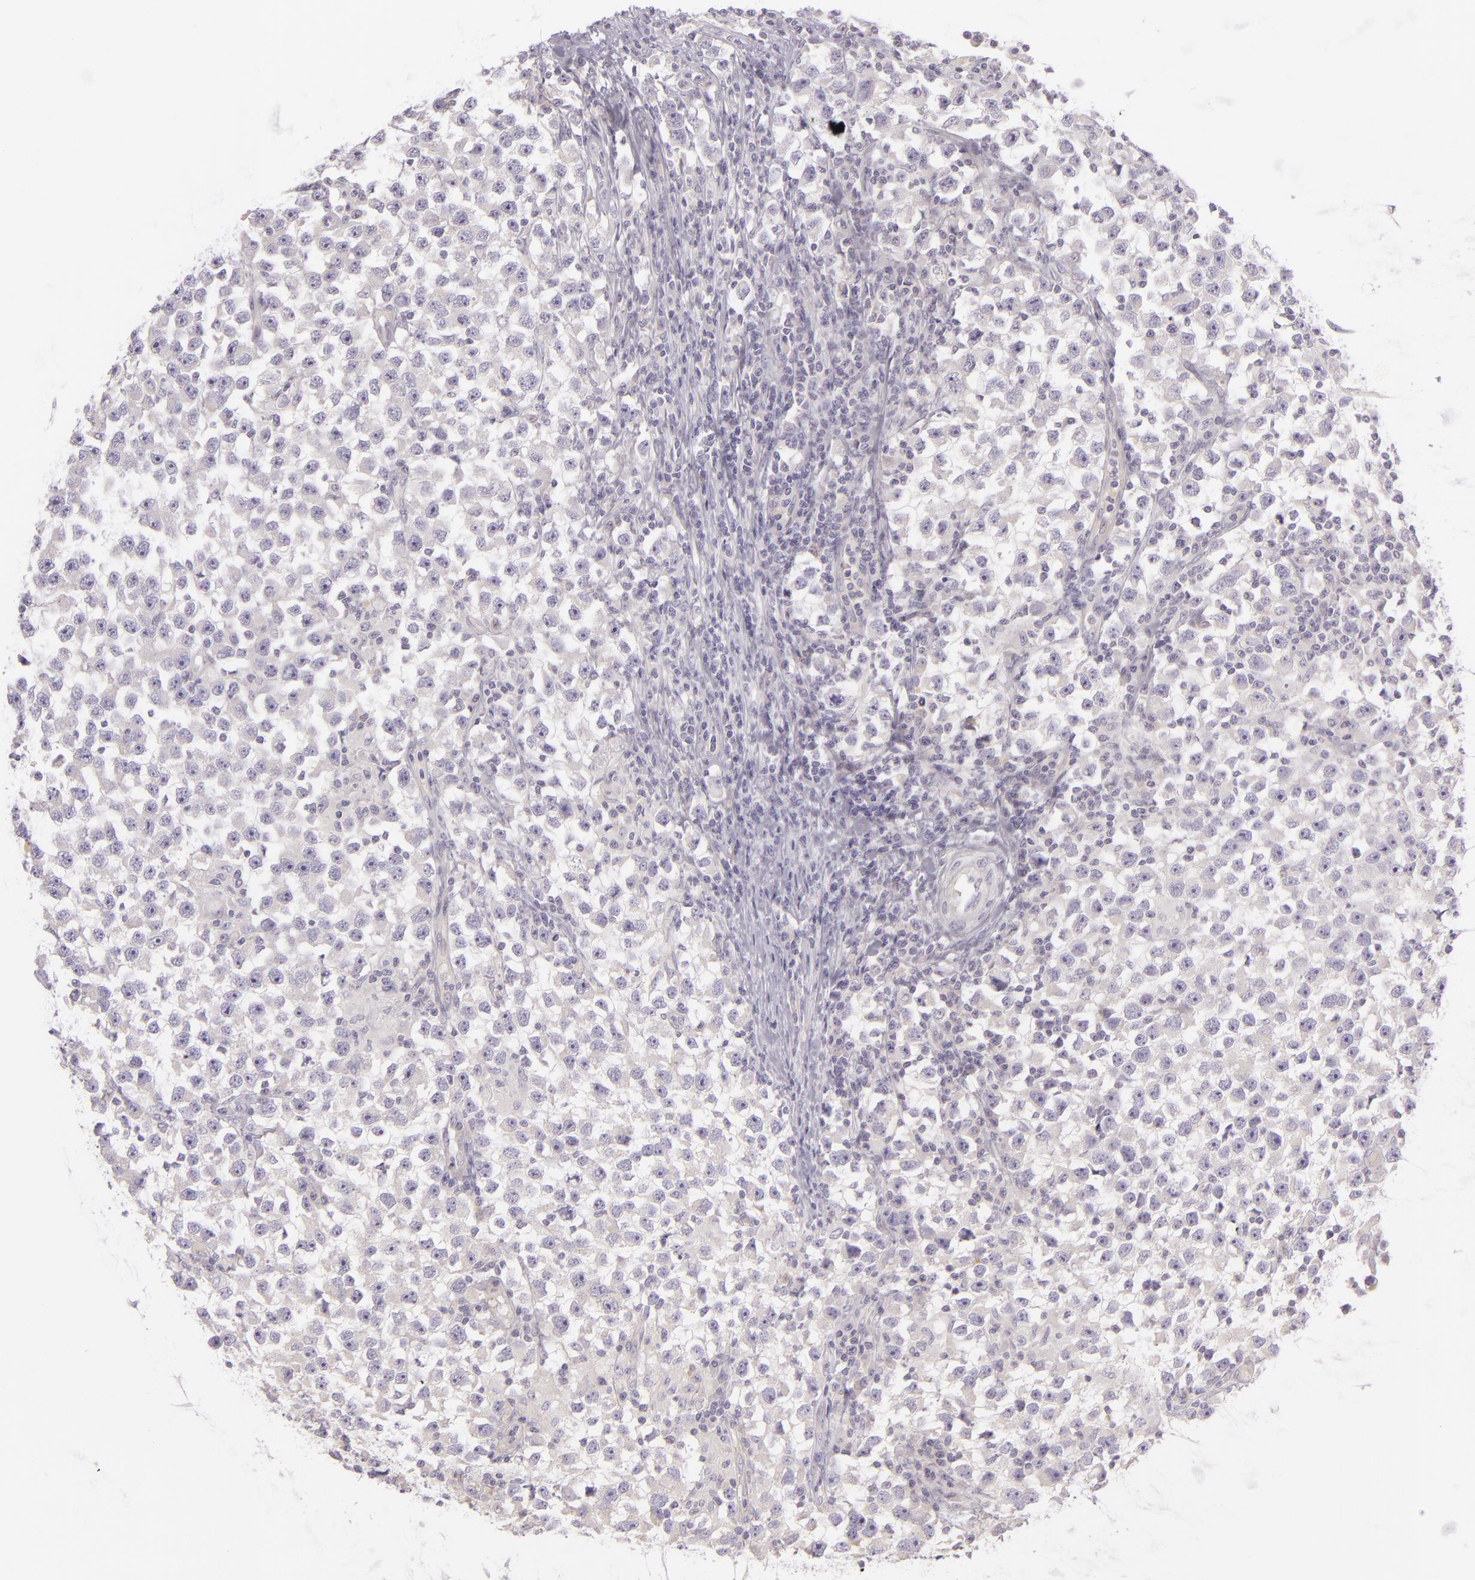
{"staining": {"intensity": "negative", "quantity": "none", "location": "none"}, "tissue": "testis cancer", "cell_type": "Tumor cells", "image_type": "cancer", "snomed": [{"axis": "morphology", "description": "Seminoma, NOS"}, {"axis": "topography", "description": "Testis"}], "caption": "Testis cancer stained for a protein using immunohistochemistry (IHC) demonstrates no positivity tumor cells.", "gene": "ZC3H7B", "patient": {"sex": "male", "age": 33}}